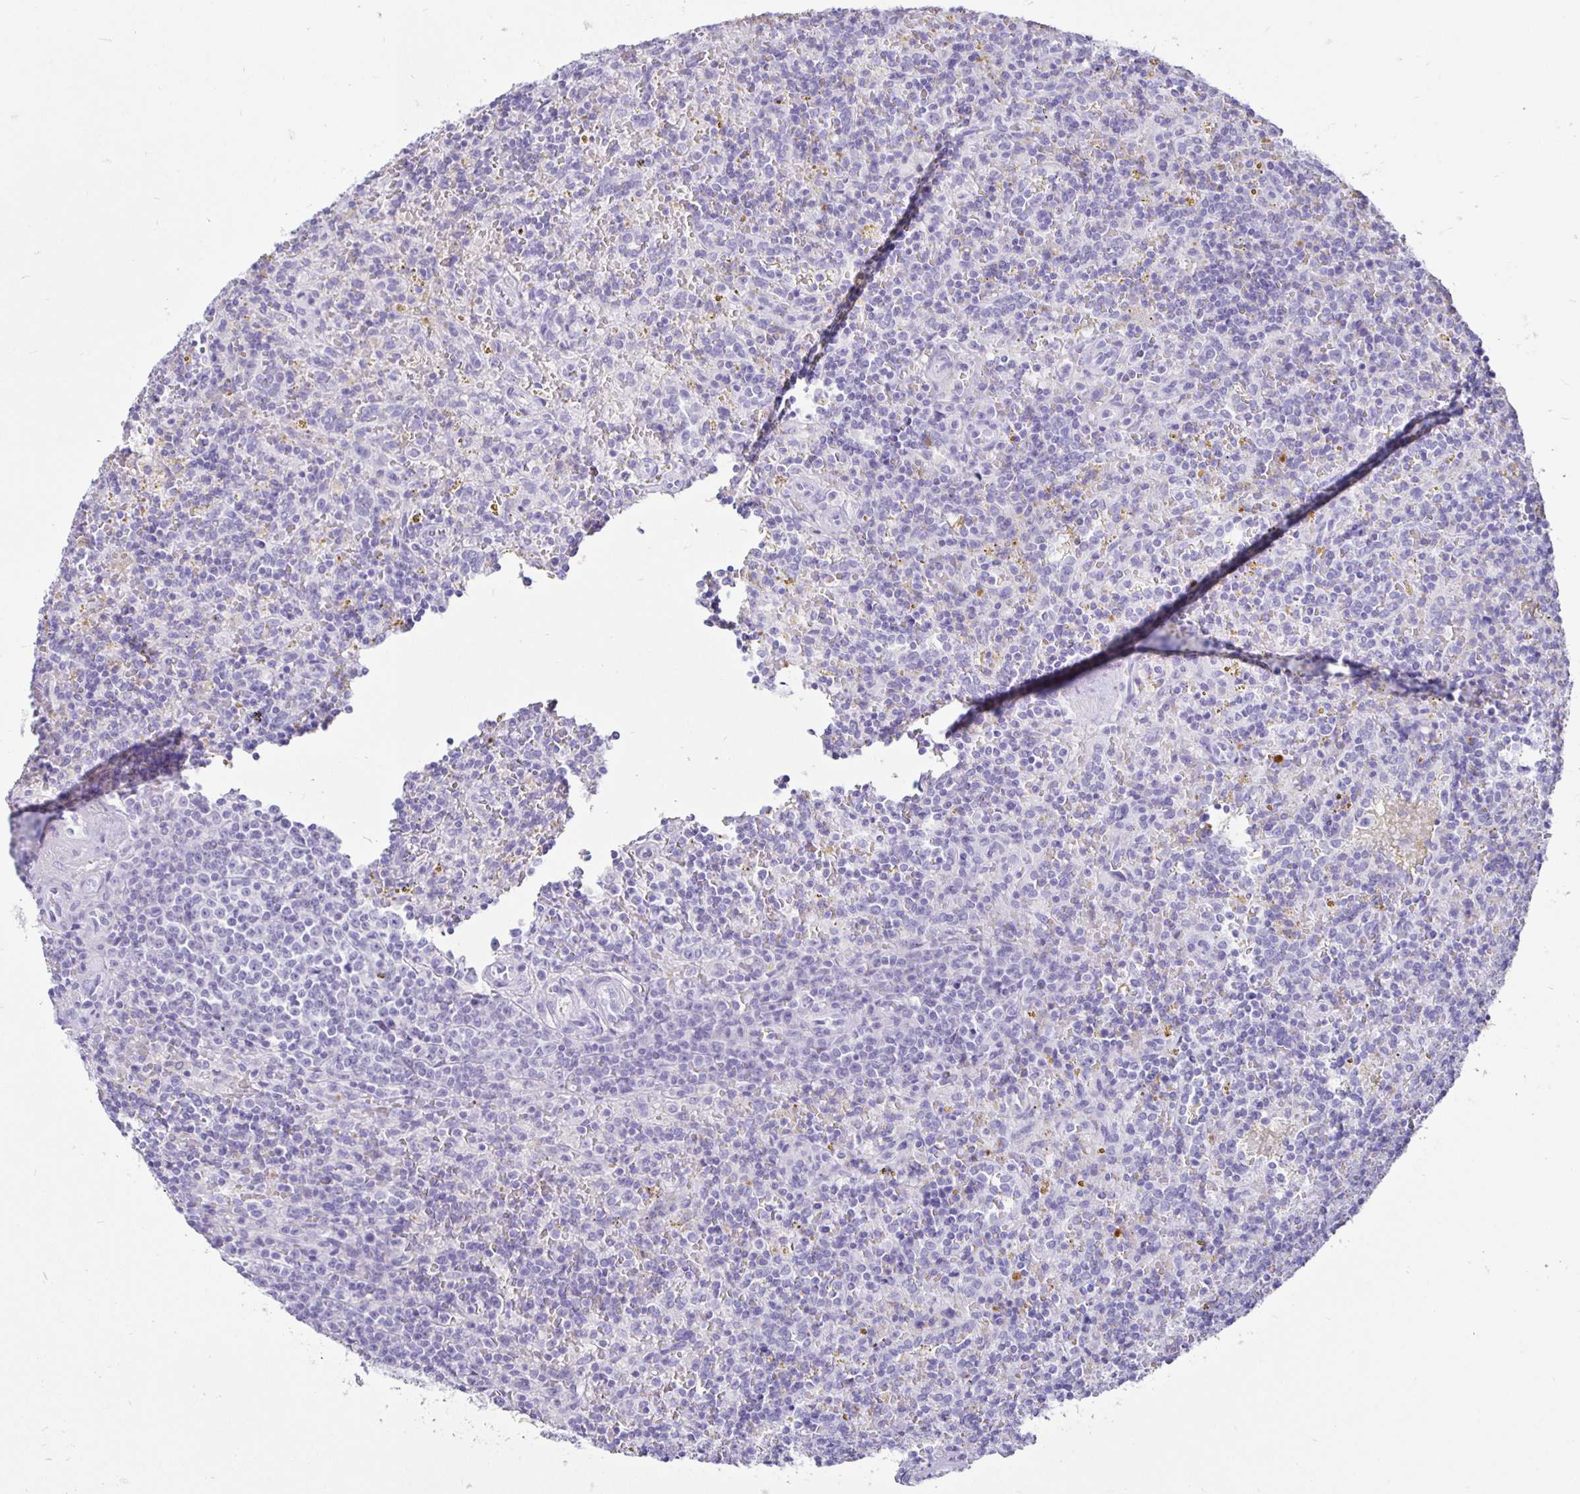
{"staining": {"intensity": "negative", "quantity": "none", "location": "none"}, "tissue": "lymphoma", "cell_type": "Tumor cells", "image_type": "cancer", "snomed": [{"axis": "morphology", "description": "Malignant lymphoma, non-Hodgkin's type, Low grade"}, {"axis": "topography", "description": "Spleen"}], "caption": "Immunohistochemical staining of lymphoma shows no significant staining in tumor cells. Nuclei are stained in blue.", "gene": "TIMP1", "patient": {"sex": "male", "age": 67}}